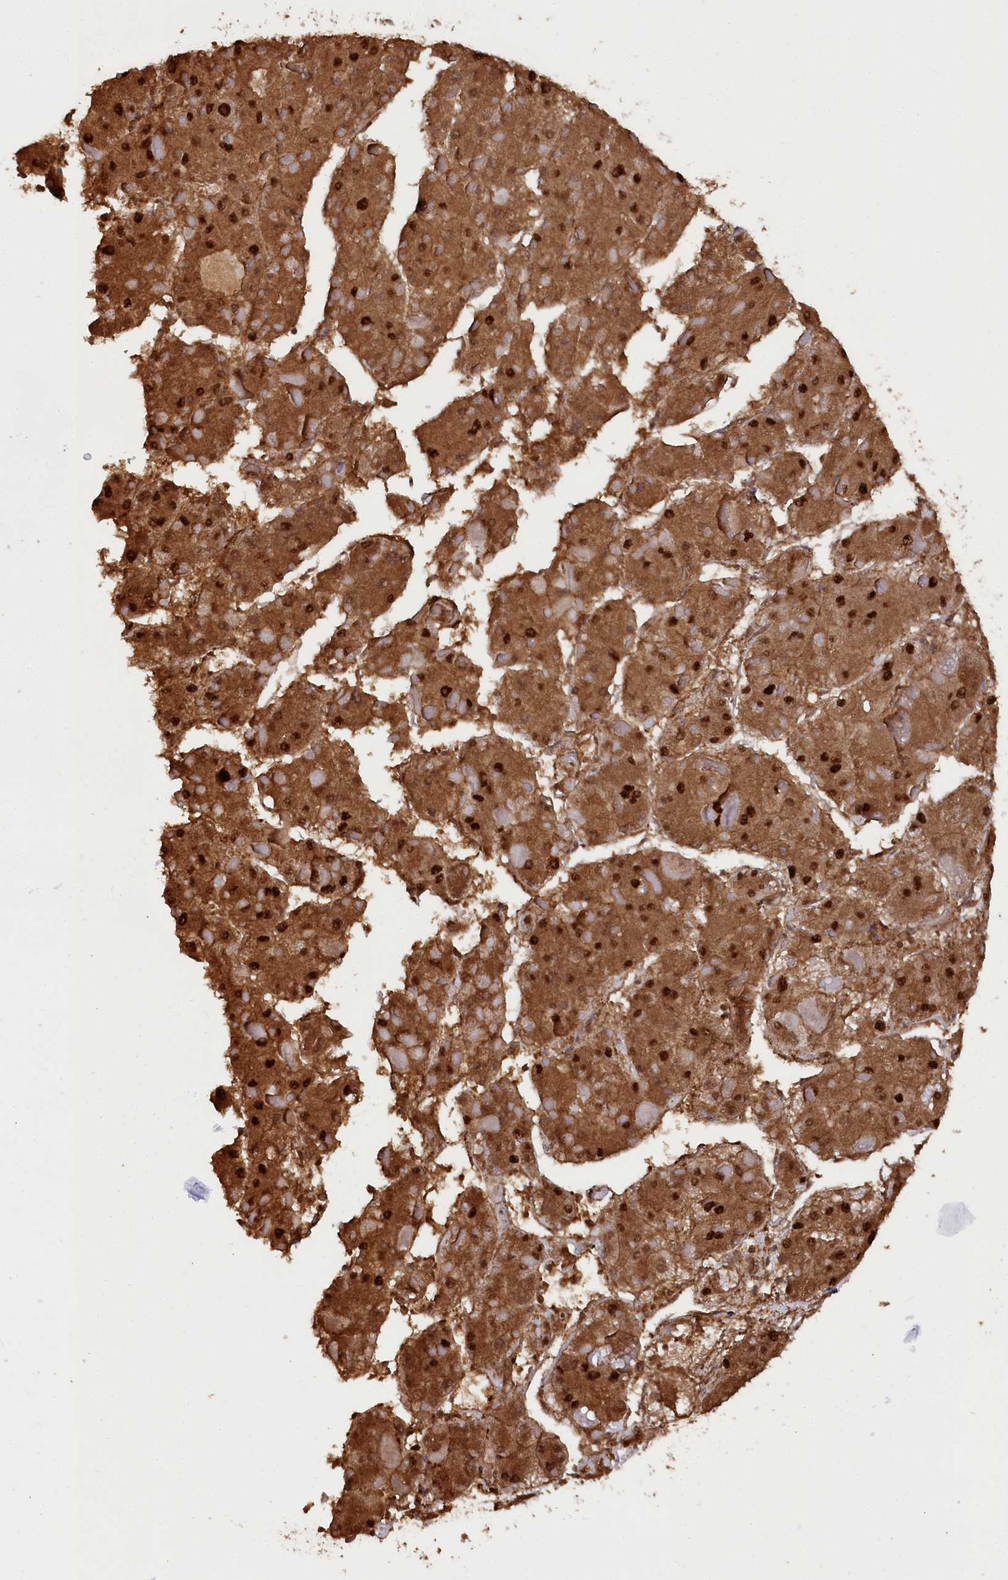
{"staining": {"intensity": "strong", "quantity": ">75%", "location": "cytoplasmic/membranous,nuclear"}, "tissue": "liver cancer", "cell_type": "Tumor cells", "image_type": "cancer", "snomed": [{"axis": "morphology", "description": "Carcinoma, Hepatocellular, NOS"}, {"axis": "topography", "description": "Liver"}], "caption": "Protein staining demonstrates strong cytoplasmic/membranous and nuclear expression in about >75% of tumor cells in hepatocellular carcinoma (liver). The staining was performed using DAB to visualize the protein expression in brown, while the nuclei were stained in blue with hematoxylin (Magnification: 20x).", "gene": "PSMA1", "patient": {"sex": "female", "age": 73}}